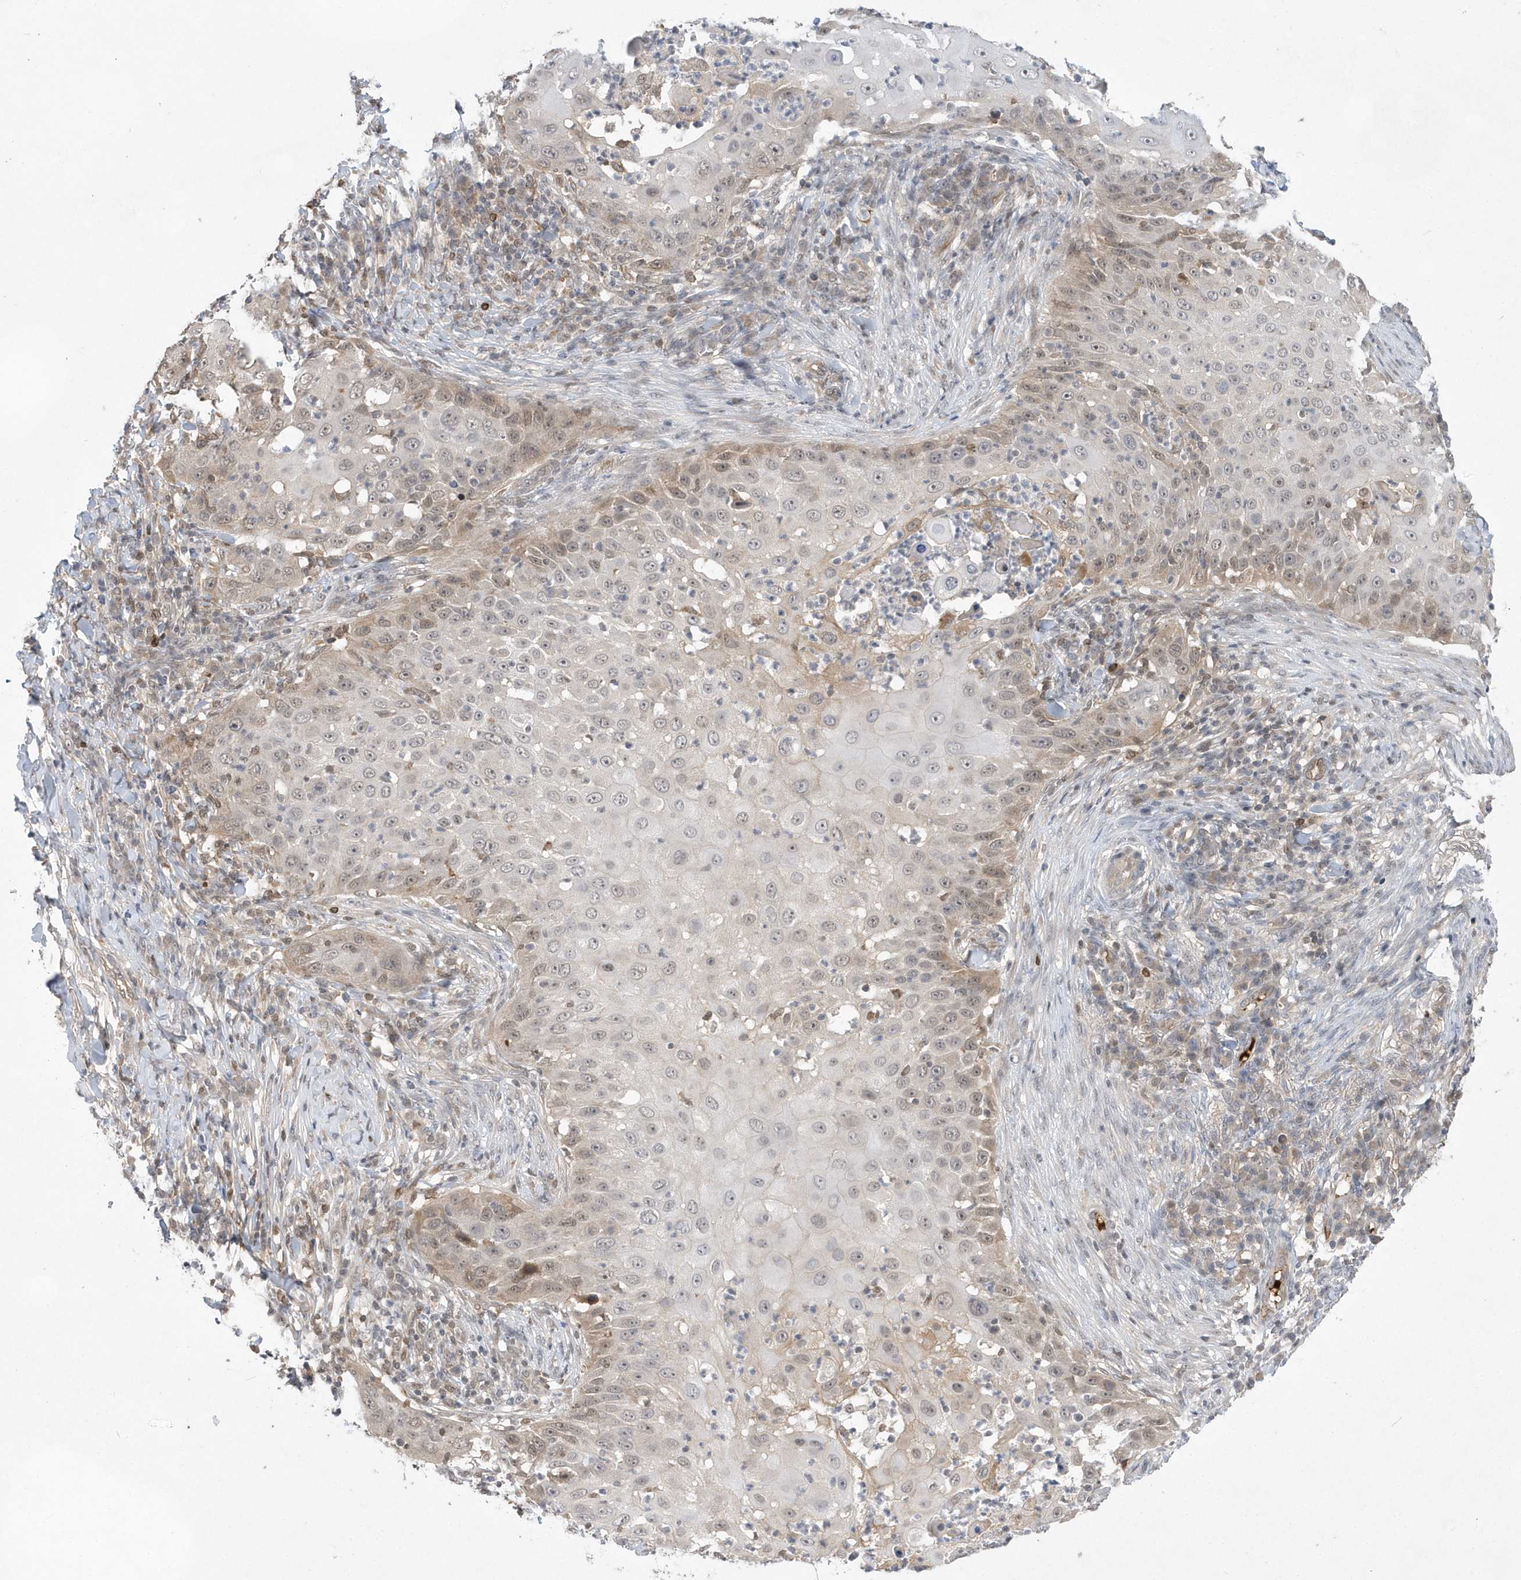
{"staining": {"intensity": "weak", "quantity": "25%-75%", "location": "cytoplasmic/membranous,nuclear"}, "tissue": "skin cancer", "cell_type": "Tumor cells", "image_type": "cancer", "snomed": [{"axis": "morphology", "description": "Squamous cell carcinoma, NOS"}, {"axis": "topography", "description": "Skin"}], "caption": "Human skin cancer (squamous cell carcinoma) stained for a protein (brown) exhibits weak cytoplasmic/membranous and nuclear positive staining in approximately 25%-75% of tumor cells.", "gene": "TMEM132B", "patient": {"sex": "female", "age": 44}}